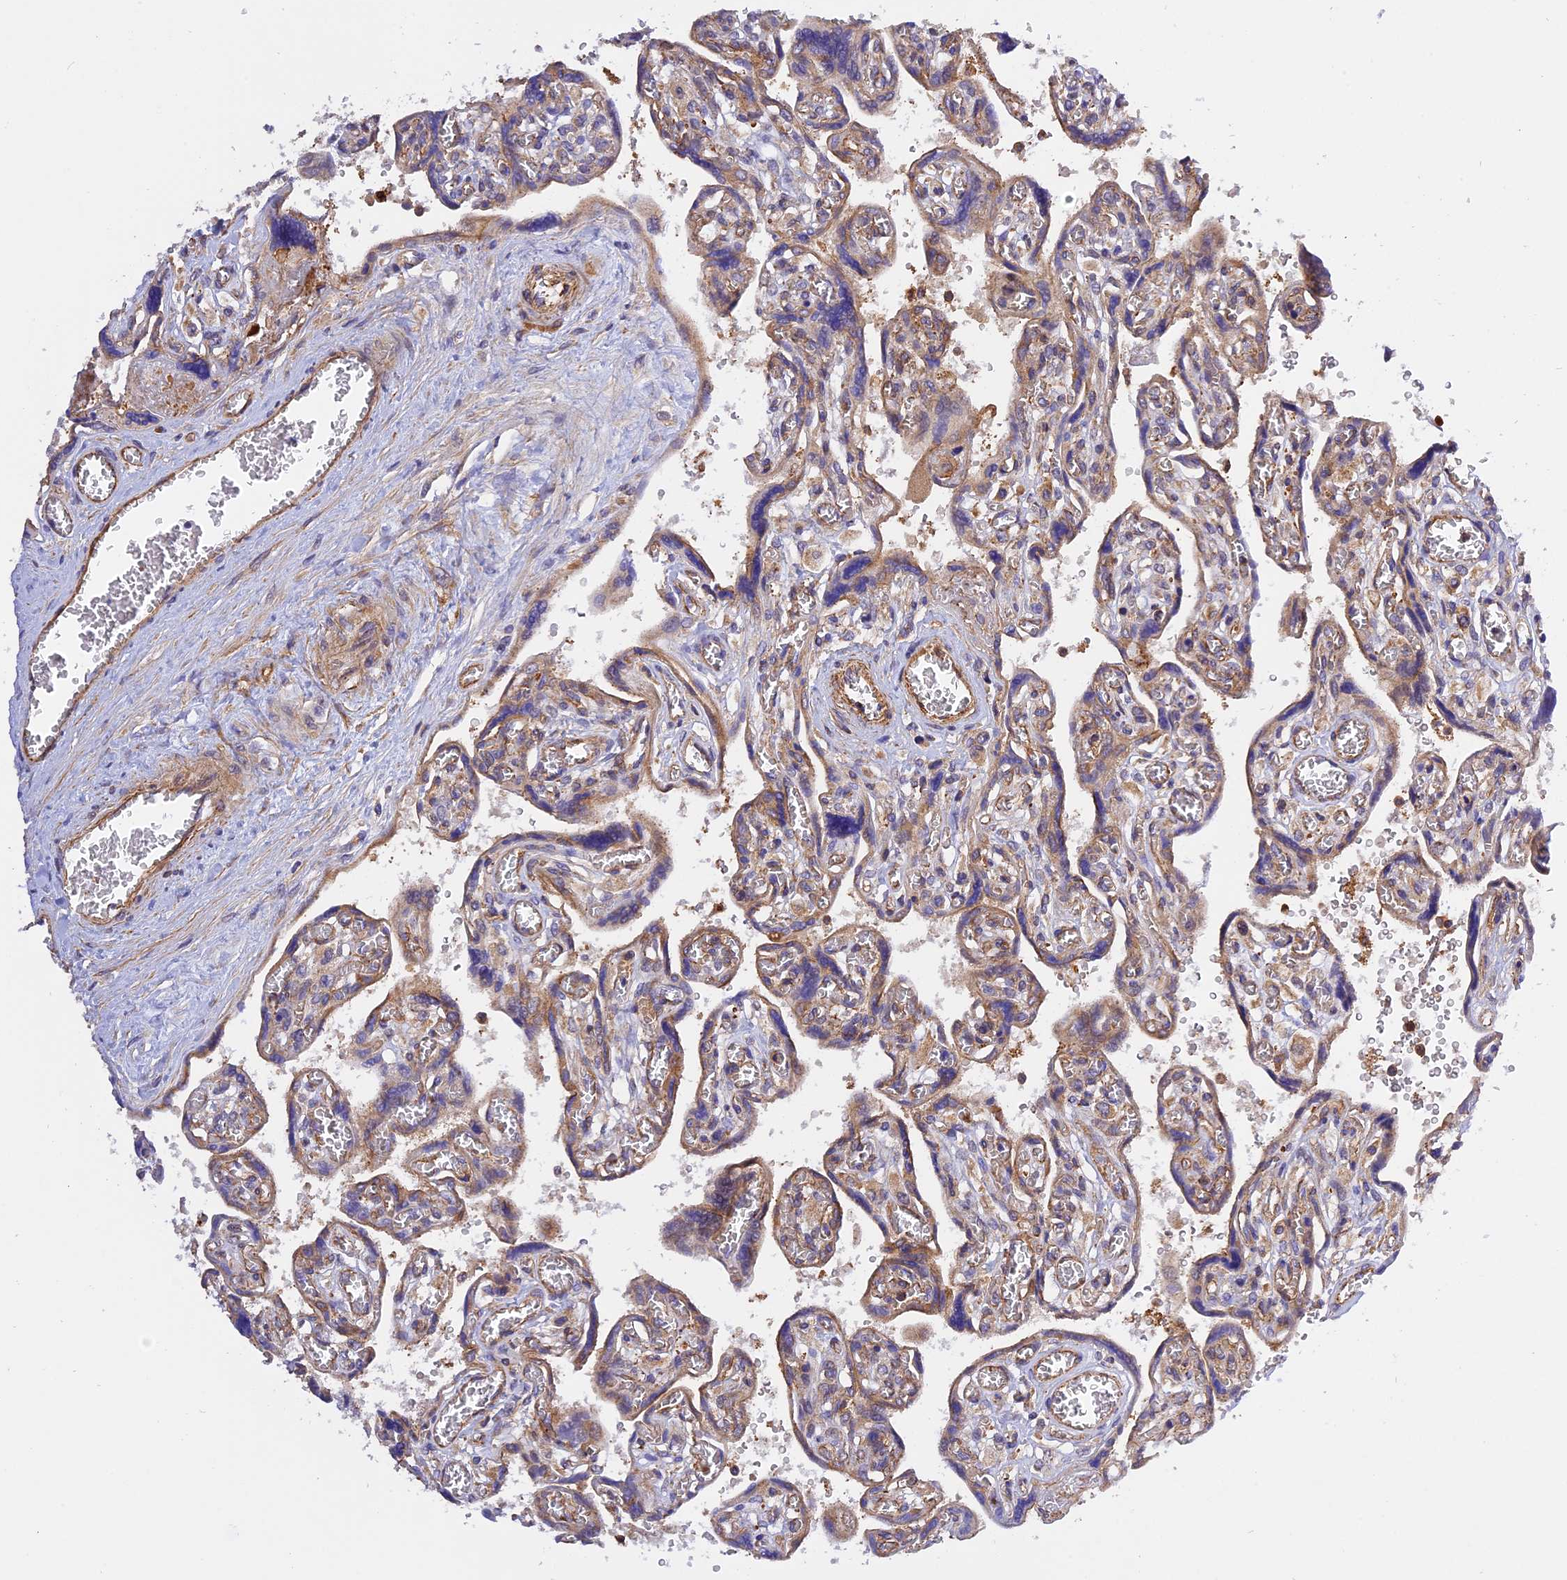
{"staining": {"intensity": "moderate", "quantity": ">75%", "location": "cytoplasmic/membranous"}, "tissue": "placenta", "cell_type": "Trophoblastic cells", "image_type": "normal", "snomed": [{"axis": "morphology", "description": "Normal tissue, NOS"}, {"axis": "topography", "description": "Placenta"}], "caption": "High-power microscopy captured an immunohistochemistry (IHC) image of benign placenta, revealing moderate cytoplasmic/membranous staining in about >75% of trophoblastic cells. Immunohistochemistry stains the protein of interest in brown and the nuclei are stained blue.", "gene": "C5orf22", "patient": {"sex": "female", "age": 39}}